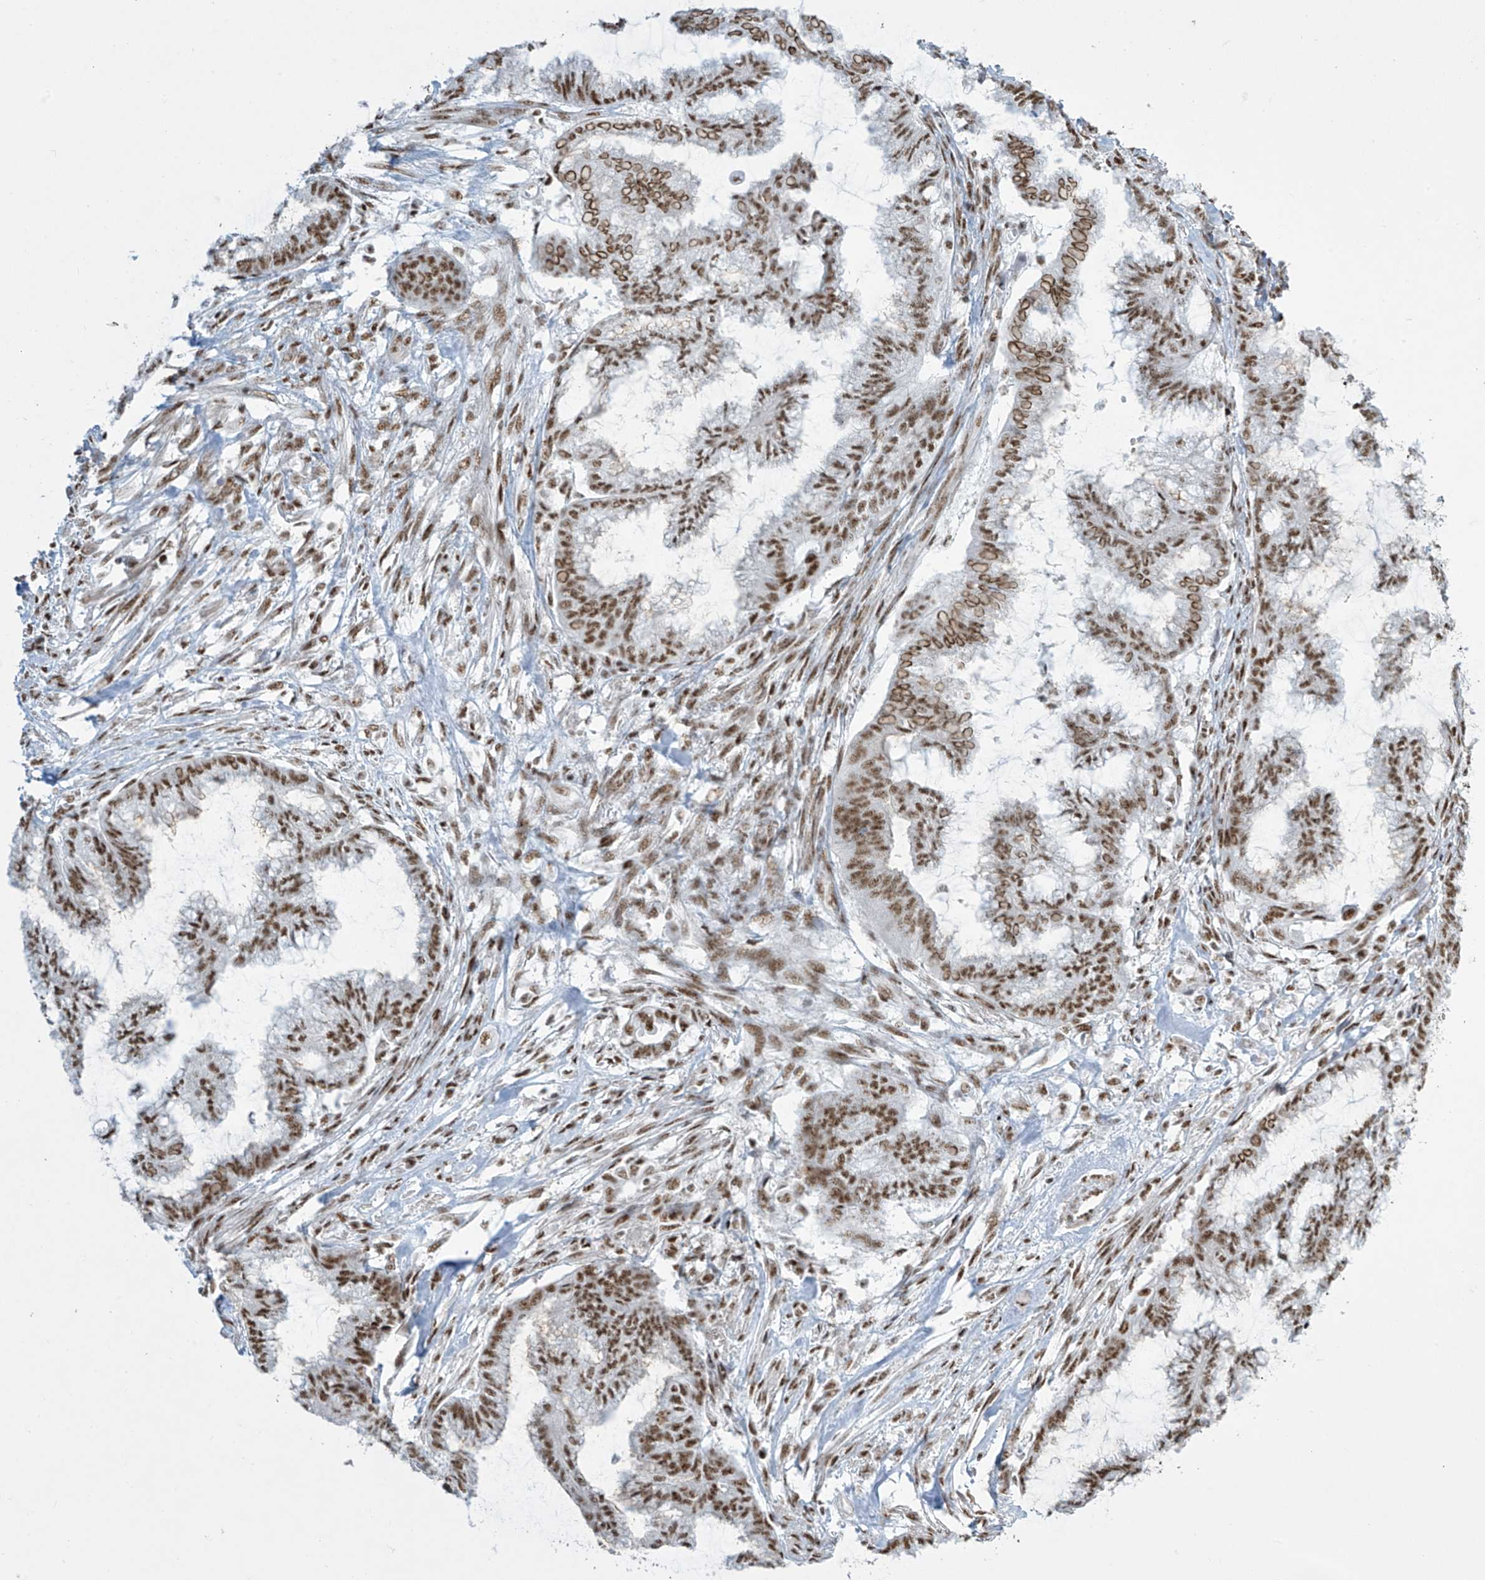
{"staining": {"intensity": "moderate", "quantity": ">75%", "location": "nuclear"}, "tissue": "endometrial cancer", "cell_type": "Tumor cells", "image_type": "cancer", "snomed": [{"axis": "morphology", "description": "Adenocarcinoma, NOS"}, {"axis": "topography", "description": "Endometrium"}], "caption": "This photomicrograph shows endometrial adenocarcinoma stained with IHC to label a protein in brown. The nuclear of tumor cells show moderate positivity for the protein. Nuclei are counter-stained blue.", "gene": "MS4A6A", "patient": {"sex": "female", "age": 86}}